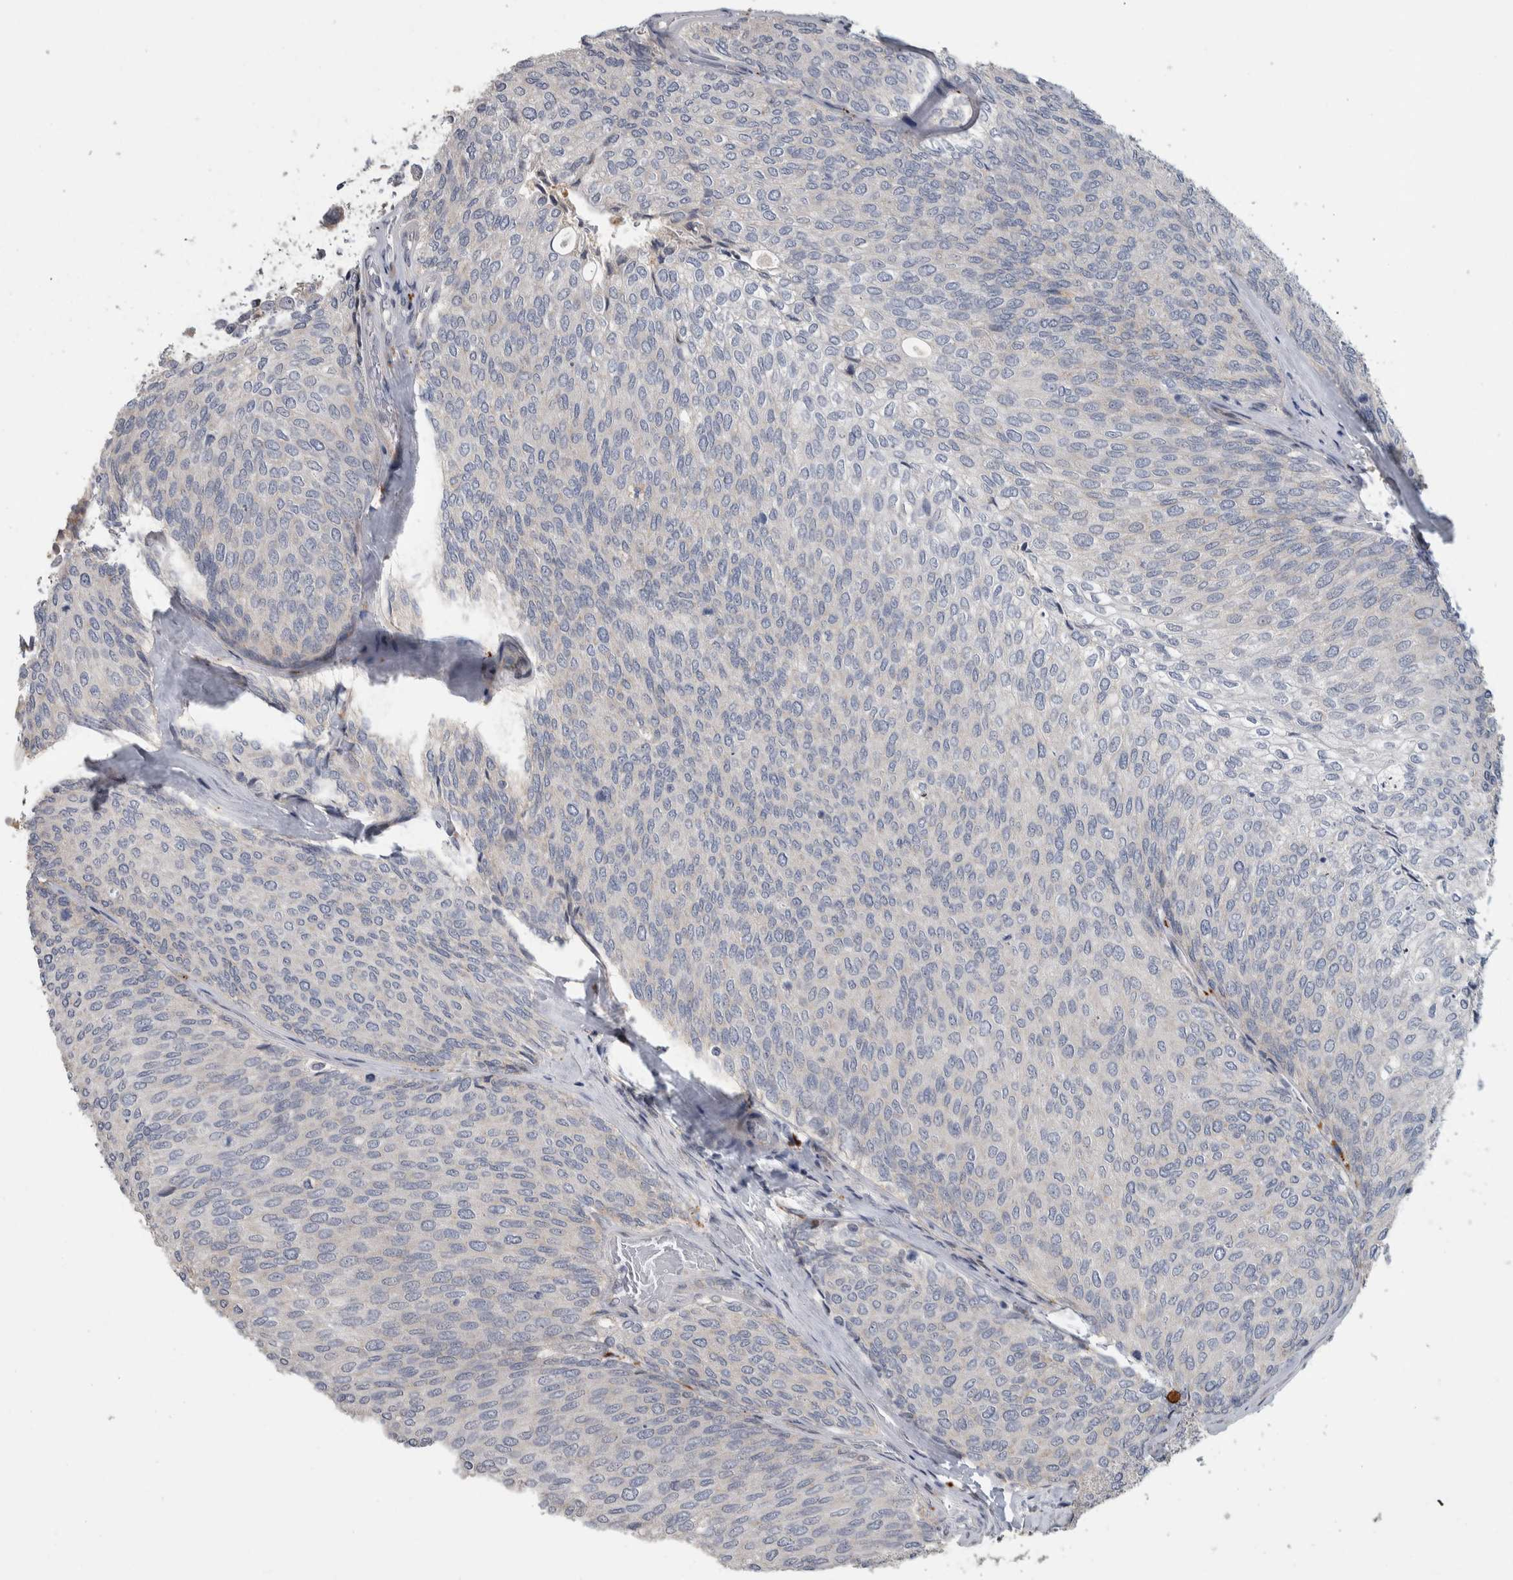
{"staining": {"intensity": "negative", "quantity": "none", "location": "none"}, "tissue": "urothelial cancer", "cell_type": "Tumor cells", "image_type": "cancer", "snomed": [{"axis": "morphology", "description": "Urothelial carcinoma, Low grade"}, {"axis": "topography", "description": "Urinary bladder"}], "caption": "Image shows no protein expression in tumor cells of urothelial carcinoma (low-grade) tissue. Nuclei are stained in blue.", "gene": "FAM83G", "patient": {"sex": "female", "age": 79}}